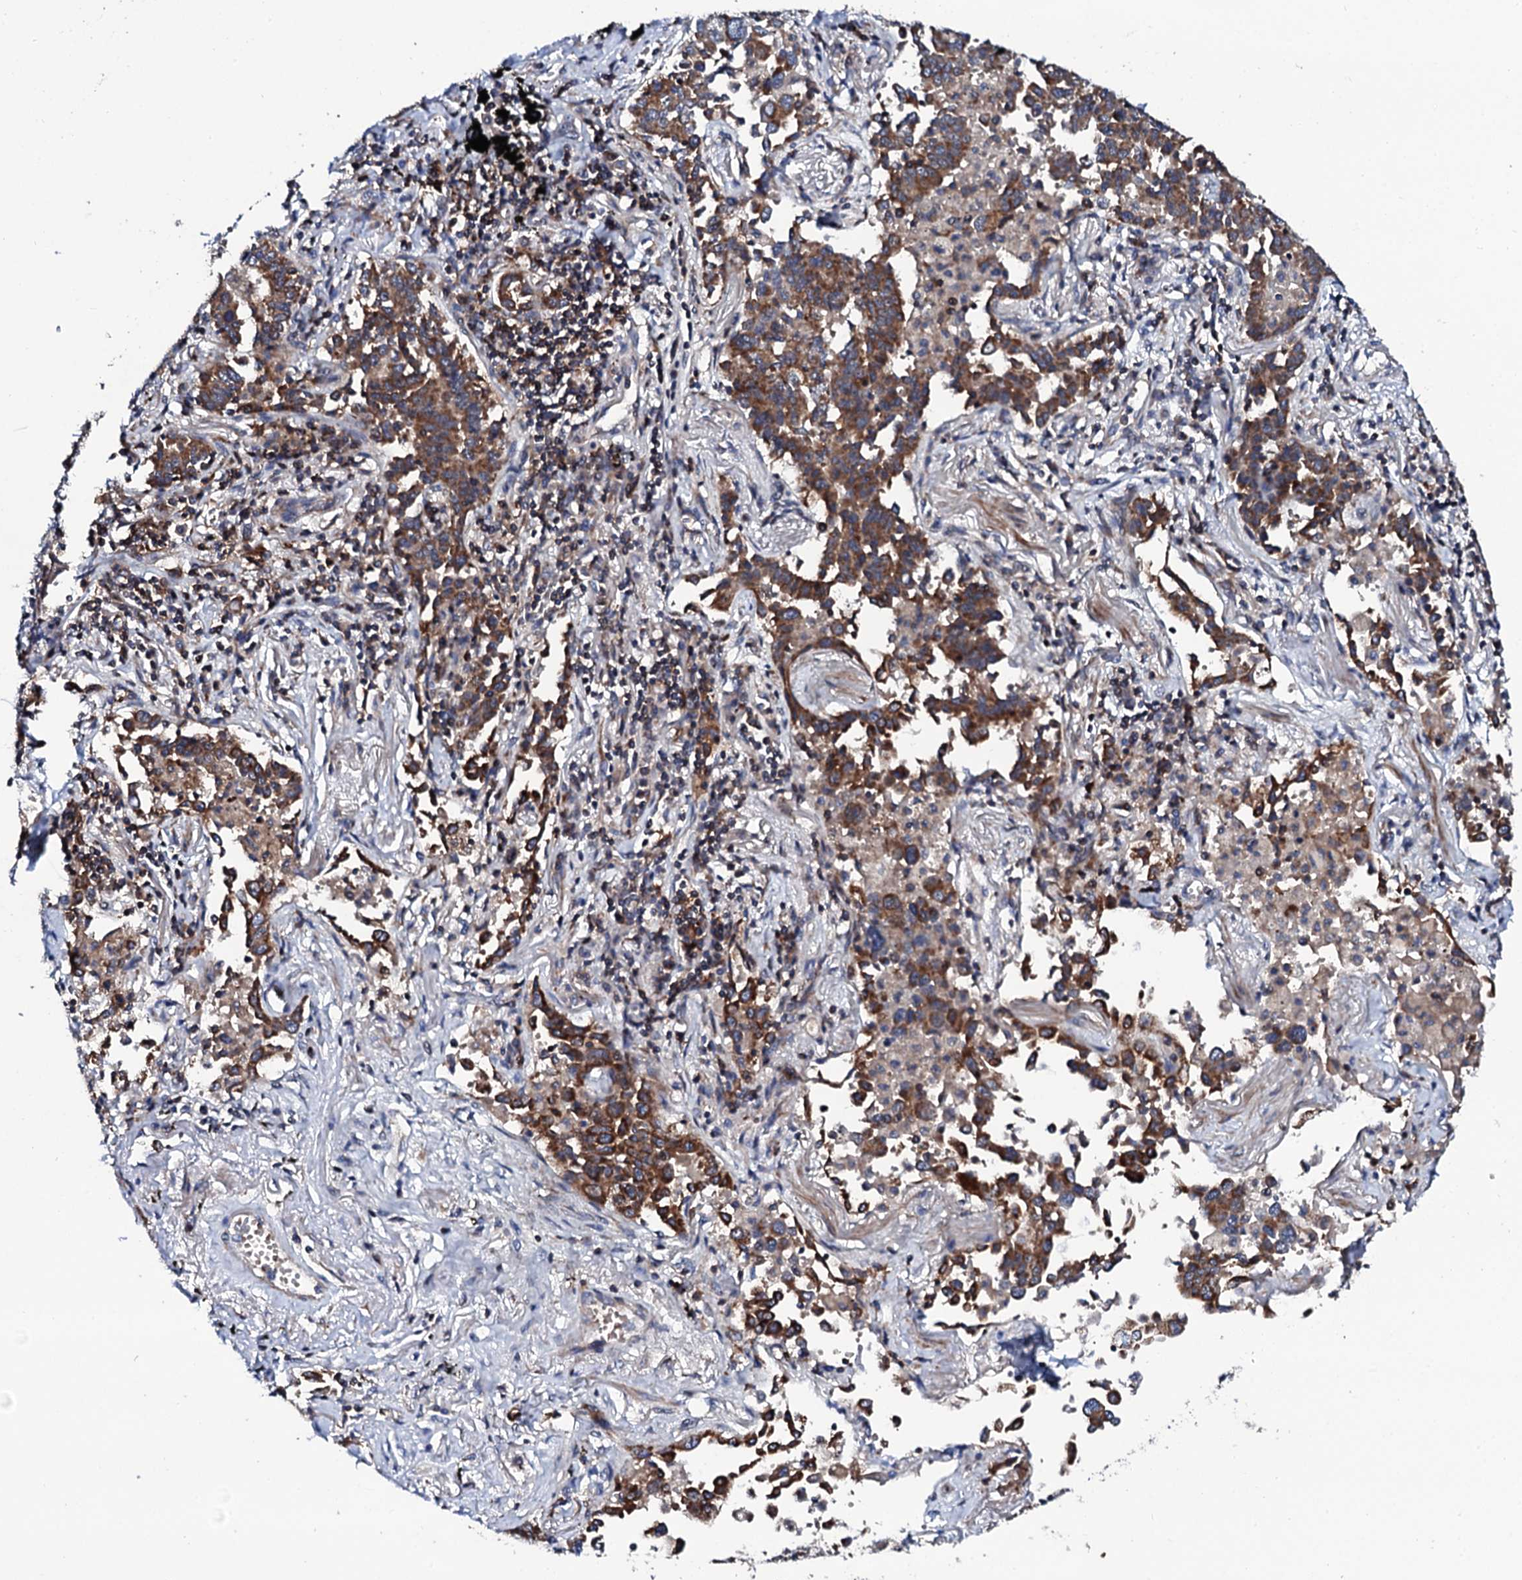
{"staining": {"intensity": "moderate", "quantity": ">75%", "location": "cytoplasmic/membranous"}, "tissue": "lung cancer", "cell_type": "Tumor cells", "image_type": "cancer", "snomed": [{"axis": "morphology", "description": "Adenocarcinoma, NOS"}, {"axis": "topography", "description": "Lung"}], "caption": "IHC of human lung cancer (adenocarcinoma) exhibits medium levels of moderate cytoplasmic/membranous expression in about >75% of tumor cells.", "gene": "COG4", "patient": {"sex": "male", "age": 67}}